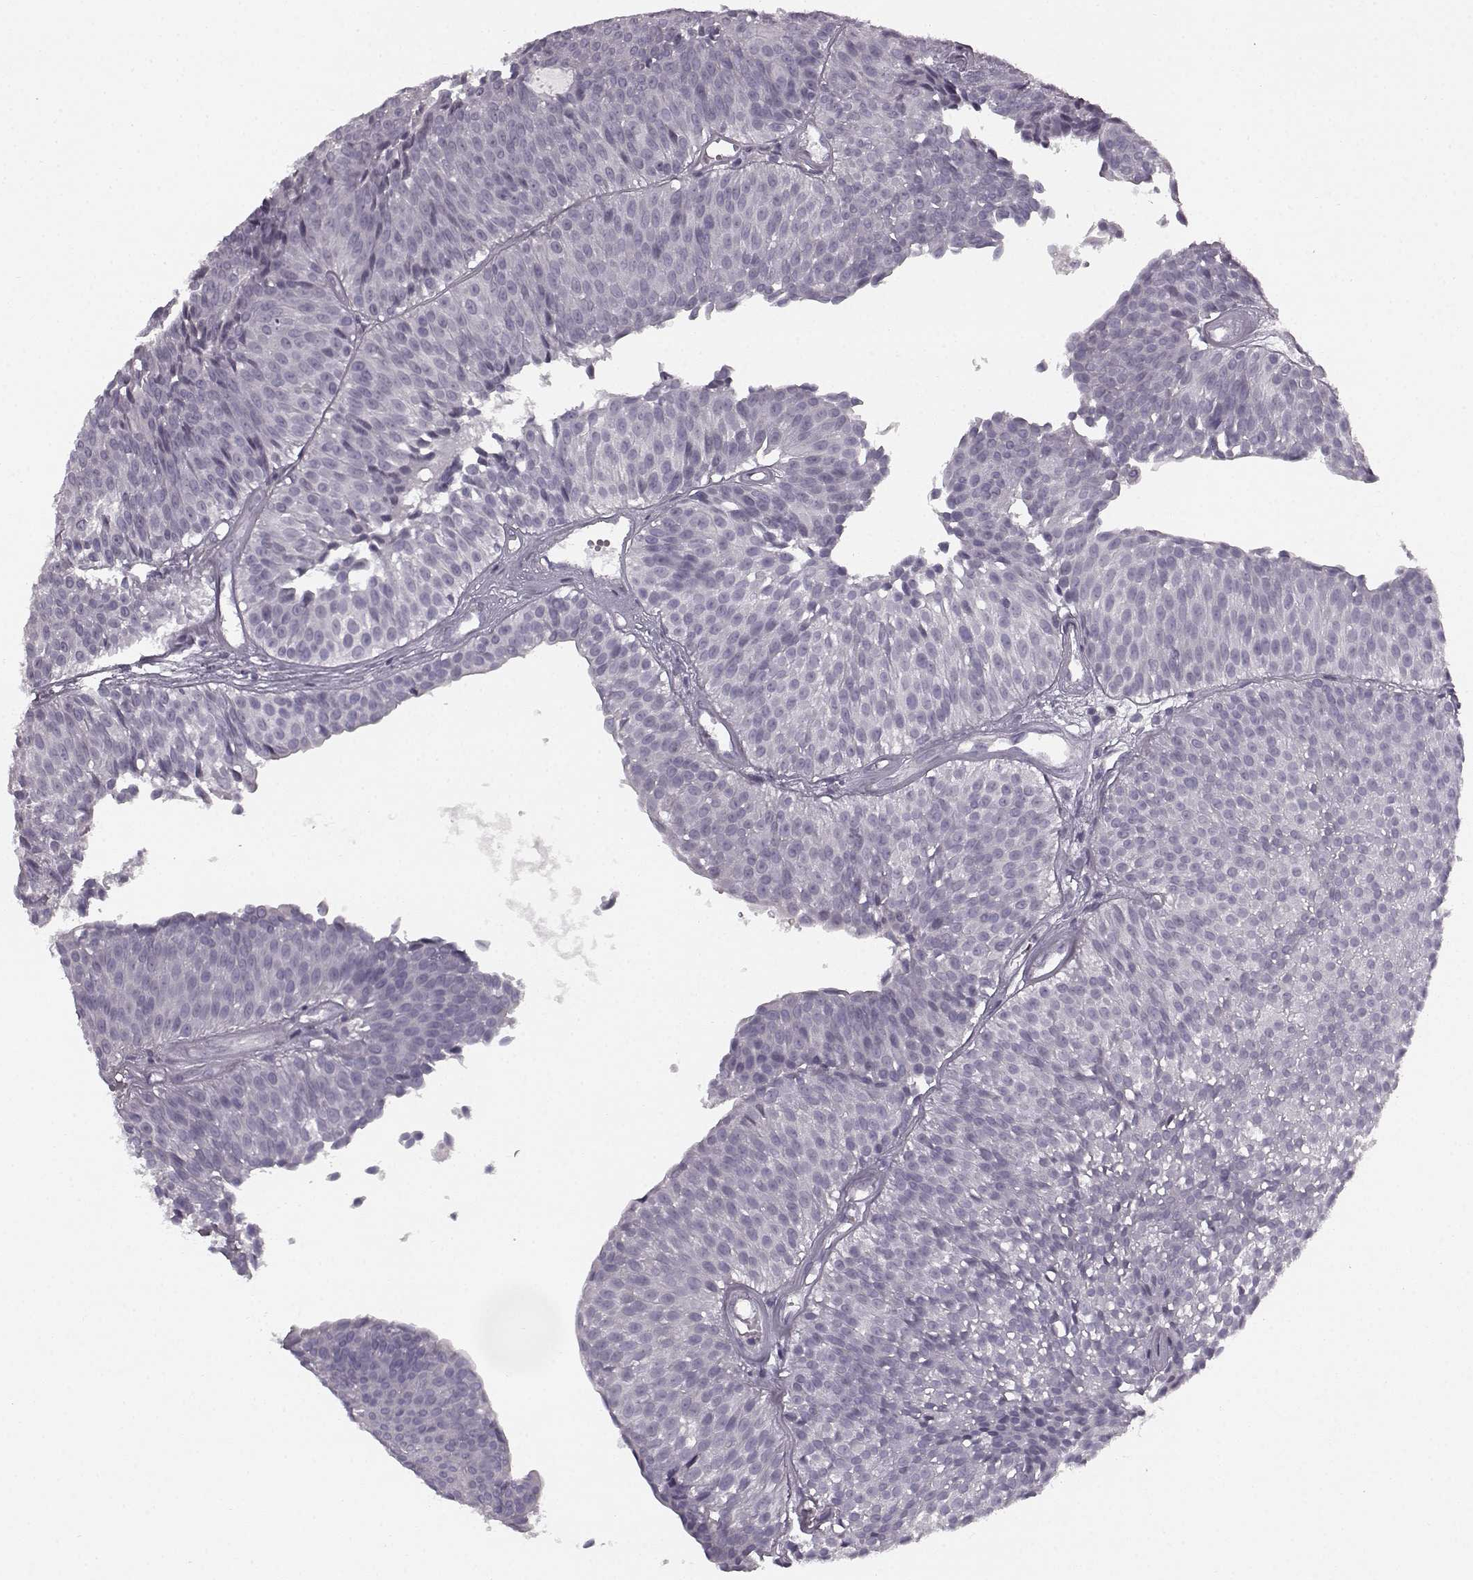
{"staining": {"intensity": "negative", "quantity": "none", "location": "none"}, "tissue": "urothelial cancer", "cell_type": "Tumor cells", "image_type": "cancer", "snomed": [{"axis": "morphology", "description": "Urothelial carcinoma, Low grade"}, {"axis": "topography", "description": "Urinary bladder"}], "caption": "There is no significant expression in tumor cells of urothelial cancer. (DAB immunohistochemistry (IHC) with hematoxylin counter stain).", "gene": "SEMG2", "patient": {"sex": "male", "age": 63}}